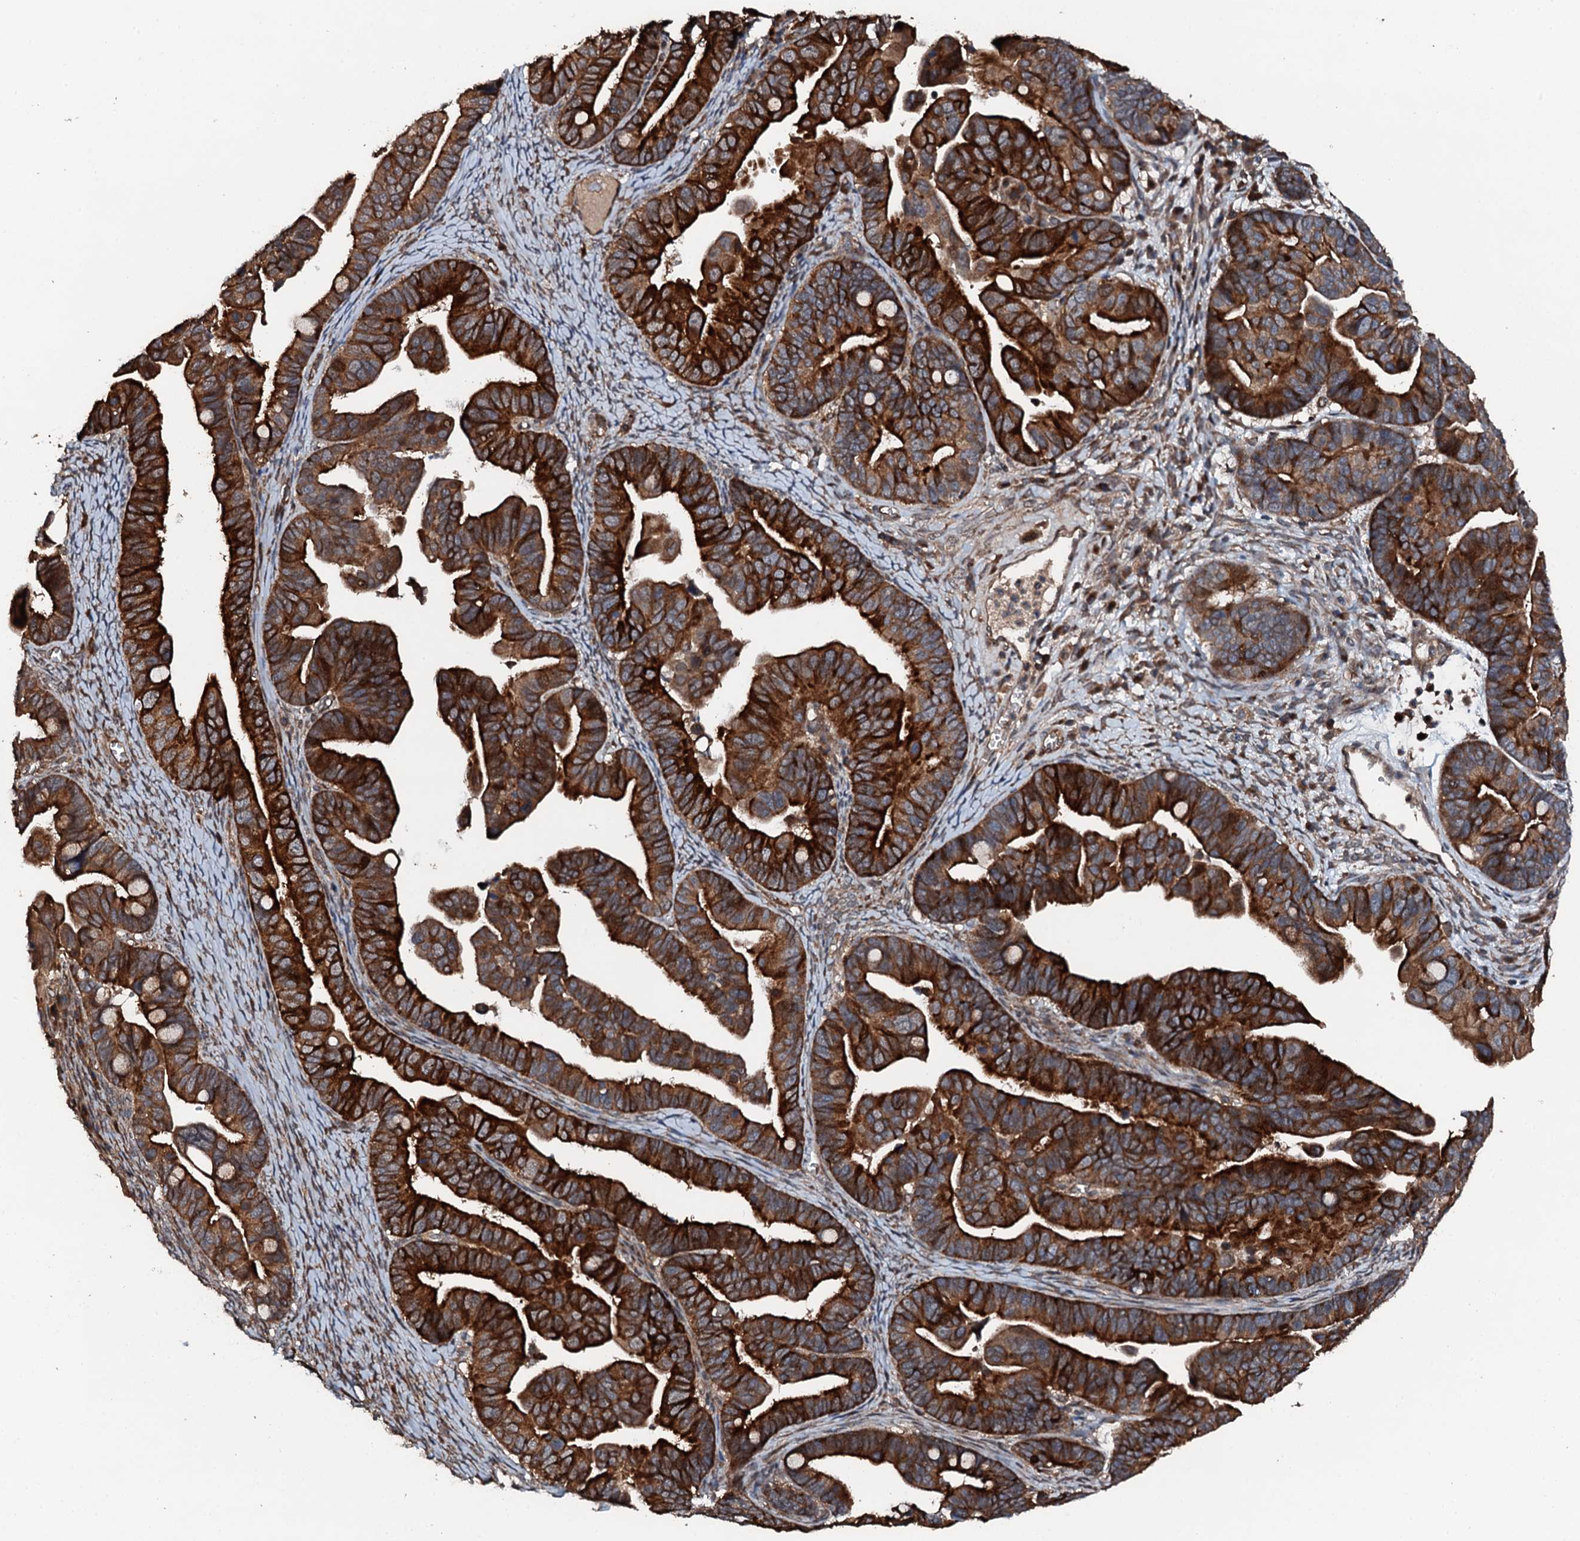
{"staining": {"intensity": "strong", "quantity": ">75%", "location": "cytoplasmic/membranous"}, "tissue": "ovarian cancer", "cell_type": "Tumor cells", "image_type": "cancer", "snomed": [{"axis": "morphology", "description": "Cystadenocarcinoma, serous, NOS"}, {"axis": "topography", "description": "Ovary"}], "caption": "Immunohistochemical staining of human ovarian serous cystadenocarcinoma demonstrates strong cytoplasmic/membranous protein expression in about >75% of tumor cells.", "gene": "FLYWCH1", "patient": {"sex": "female", "age": 56}}